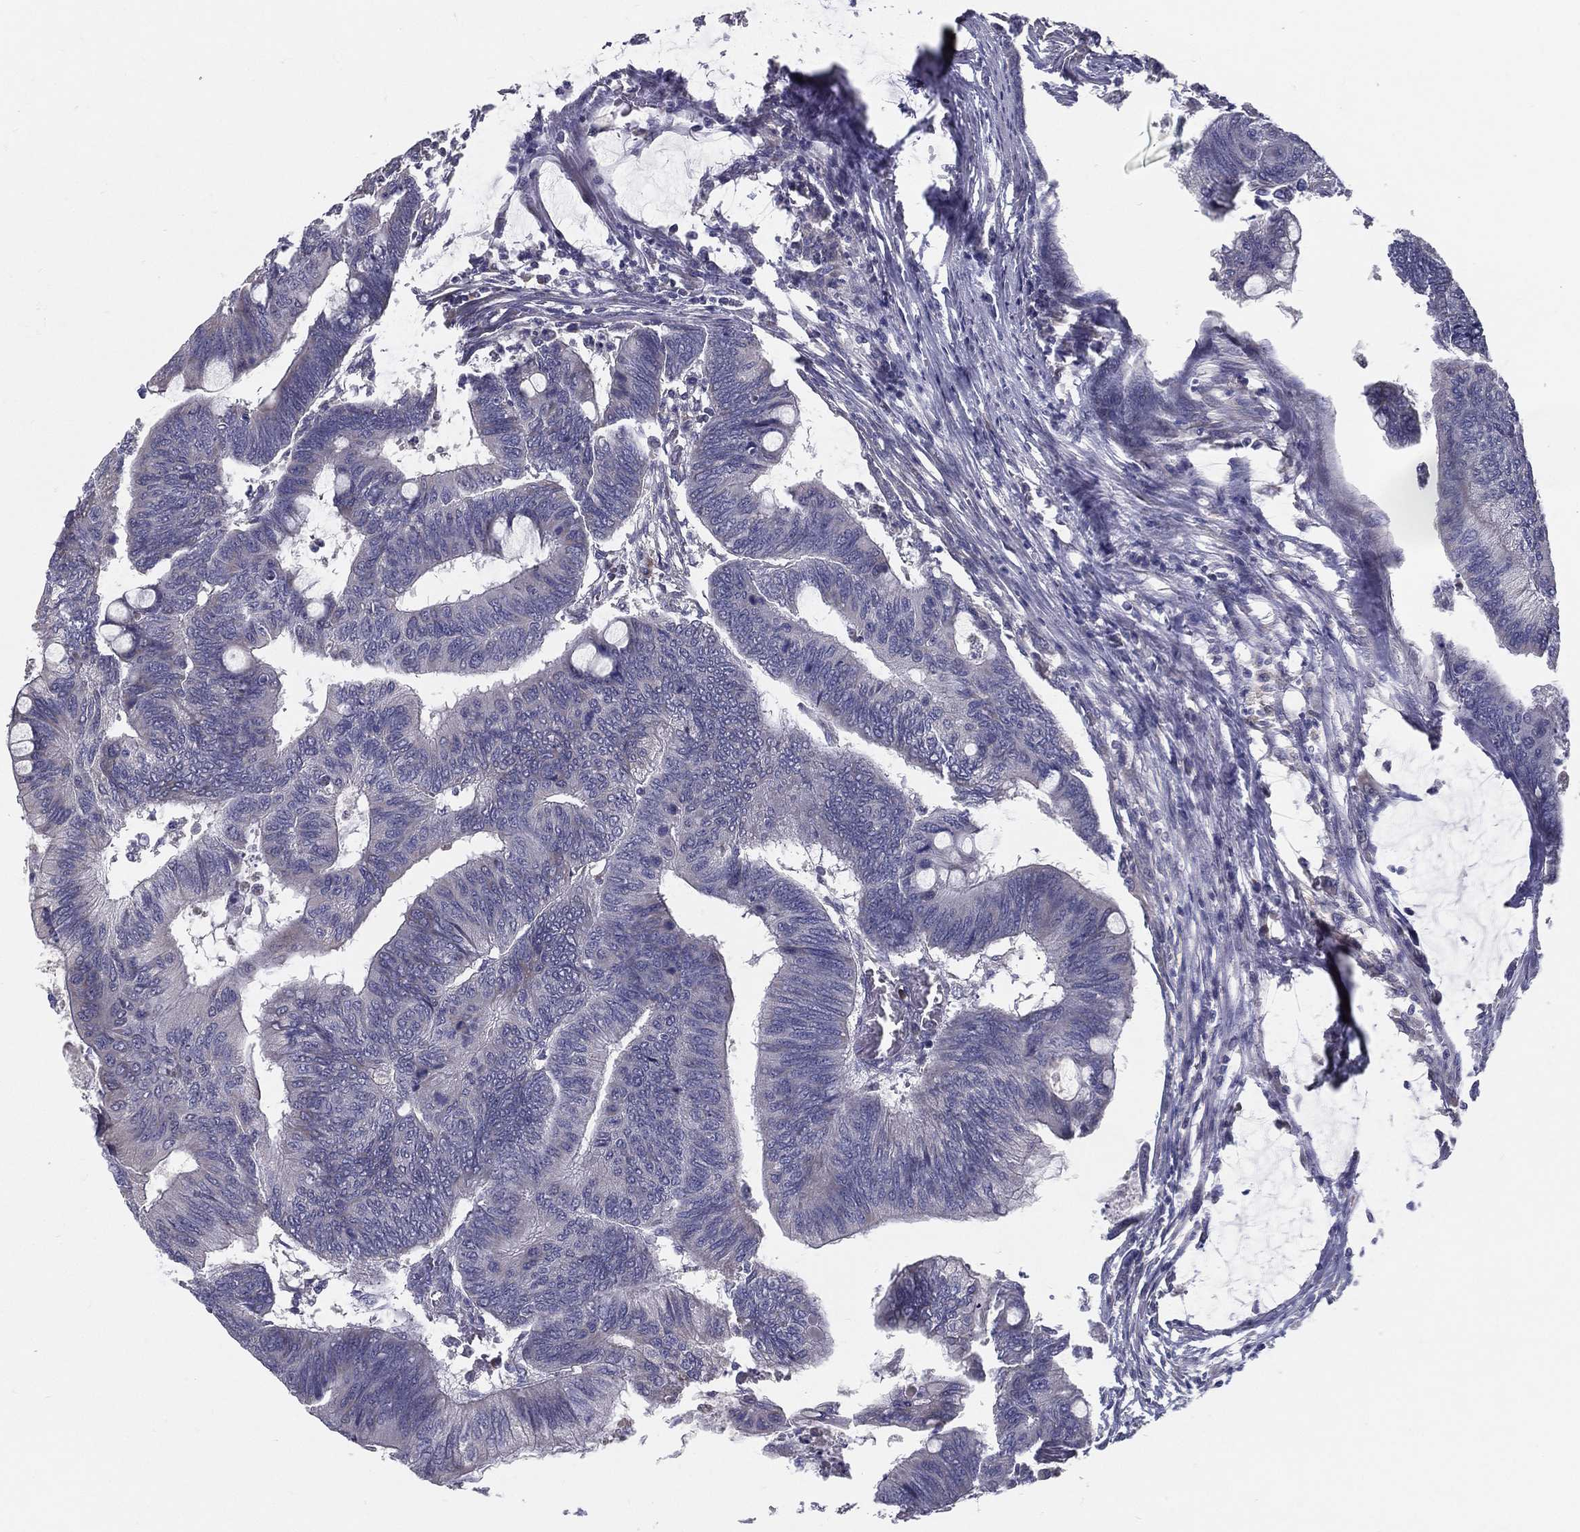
{"staining": {"intensity": "negative", "quantity": "none", "location": "none"}, "tissue": "colorectal cancer", "cell_type": "Tumor cells", "image_type": "cancer", "snomed": [{"axis": "morphology", "description": "Normal tissue, NOS"}, {"axis": "morphology", "description": "Adenocarcinoma, NOS"}, {"axis": "topography", "description": "Rectum"}, {"axis": "topography", "description": "Peripheral nerve tissue"}], "caption": "Tumor cells show no significant protein staining in adenocarcinoma (colorectal).", "gene": "PCSK1", "patient": {"sex": "male", "age": 92}}